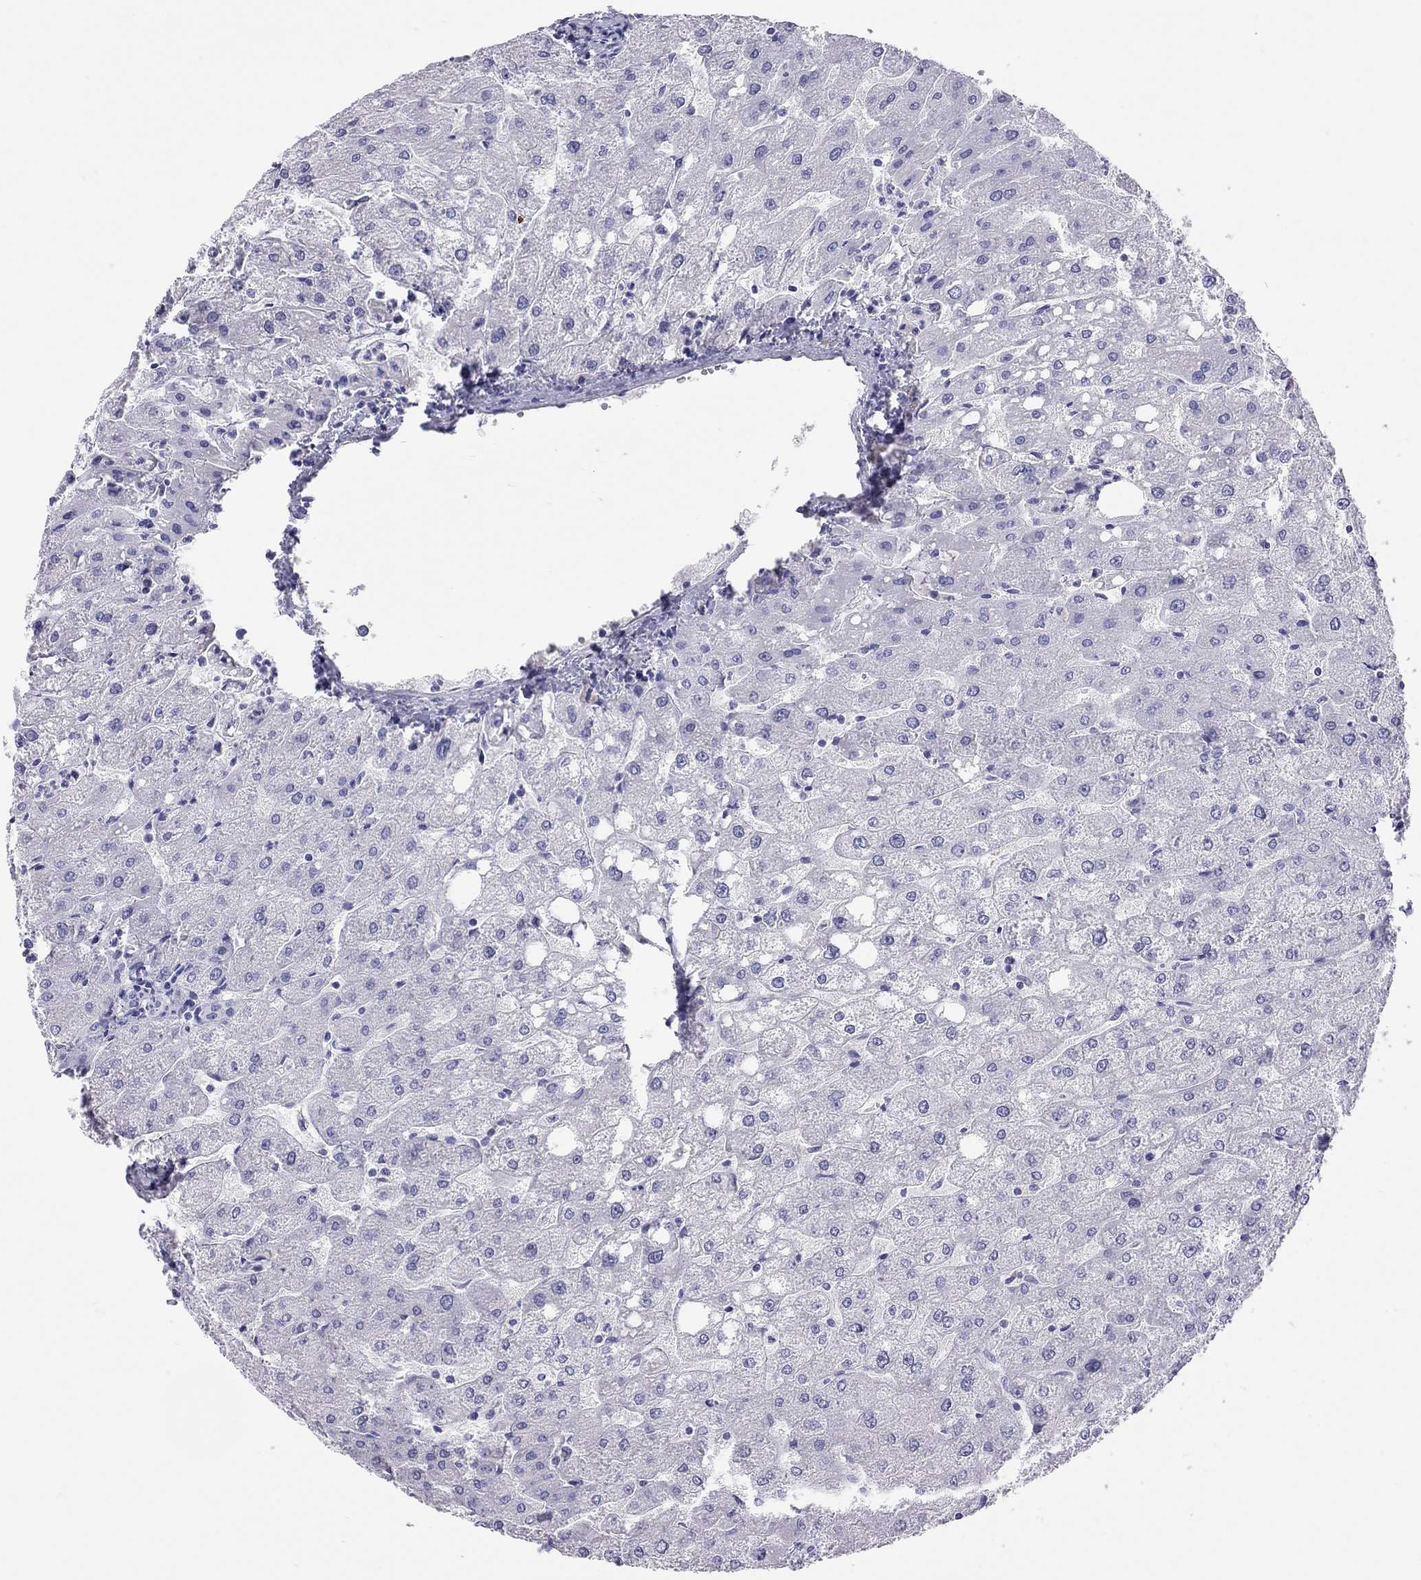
{"staining": {"intensity": "negative", "quantity": "none", "location": "none"}, "tissue": "liver", "cell_type": "Cholangiocytes", "image_type": "normal", "snomed": [{"axis": "morphology", "description": "Normal tissue, NOS"}, {"axis": "topography", "description": "Liver"}], "caption": "This is a micrograph of IHC staining of normal liver, which shows no staining in cholangiocytes. Nuclei are stained in blue.", "gene": "STAG3", "patient": {"sex": "male", "age": 67}}